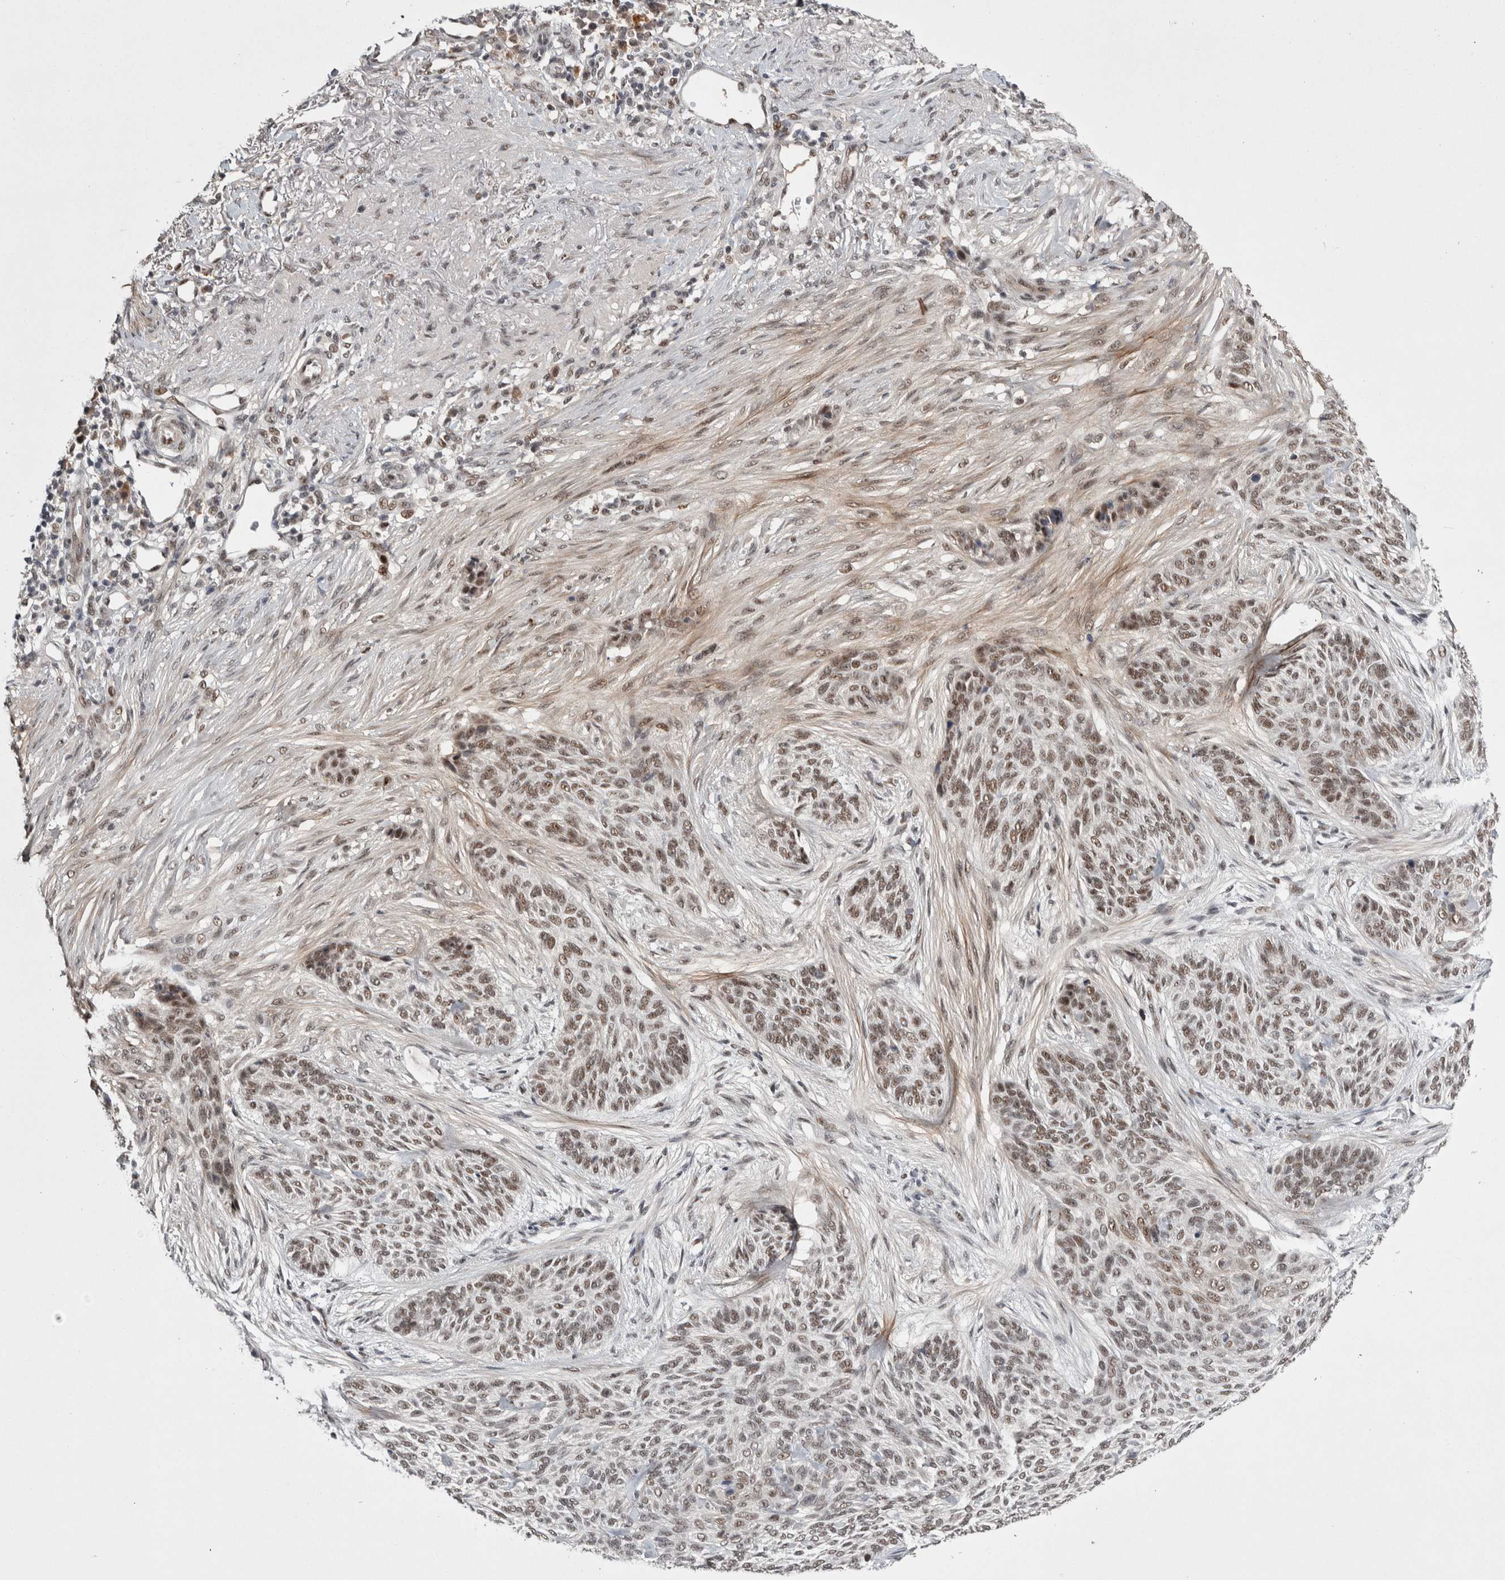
{"staining": {"intensity": "moderate", "quantity": ">75%", "location": "nuclear"}, "tissue": "skin cancer", "cell_type": "Tumor cells", "image_type": "cancer", "snomed": [{"axis": "morphology", "description": "Basal cell carcinoma"}, {"axis": "topography", "description": "Skin"}], "caption": "Skin basal cell carcinoma stained for a protein (brown) displays moderate nuclear positive expression in about >75% of tumor cells.", "gene": "ASPN", "patient": {"sex": "male", "age": 55}}